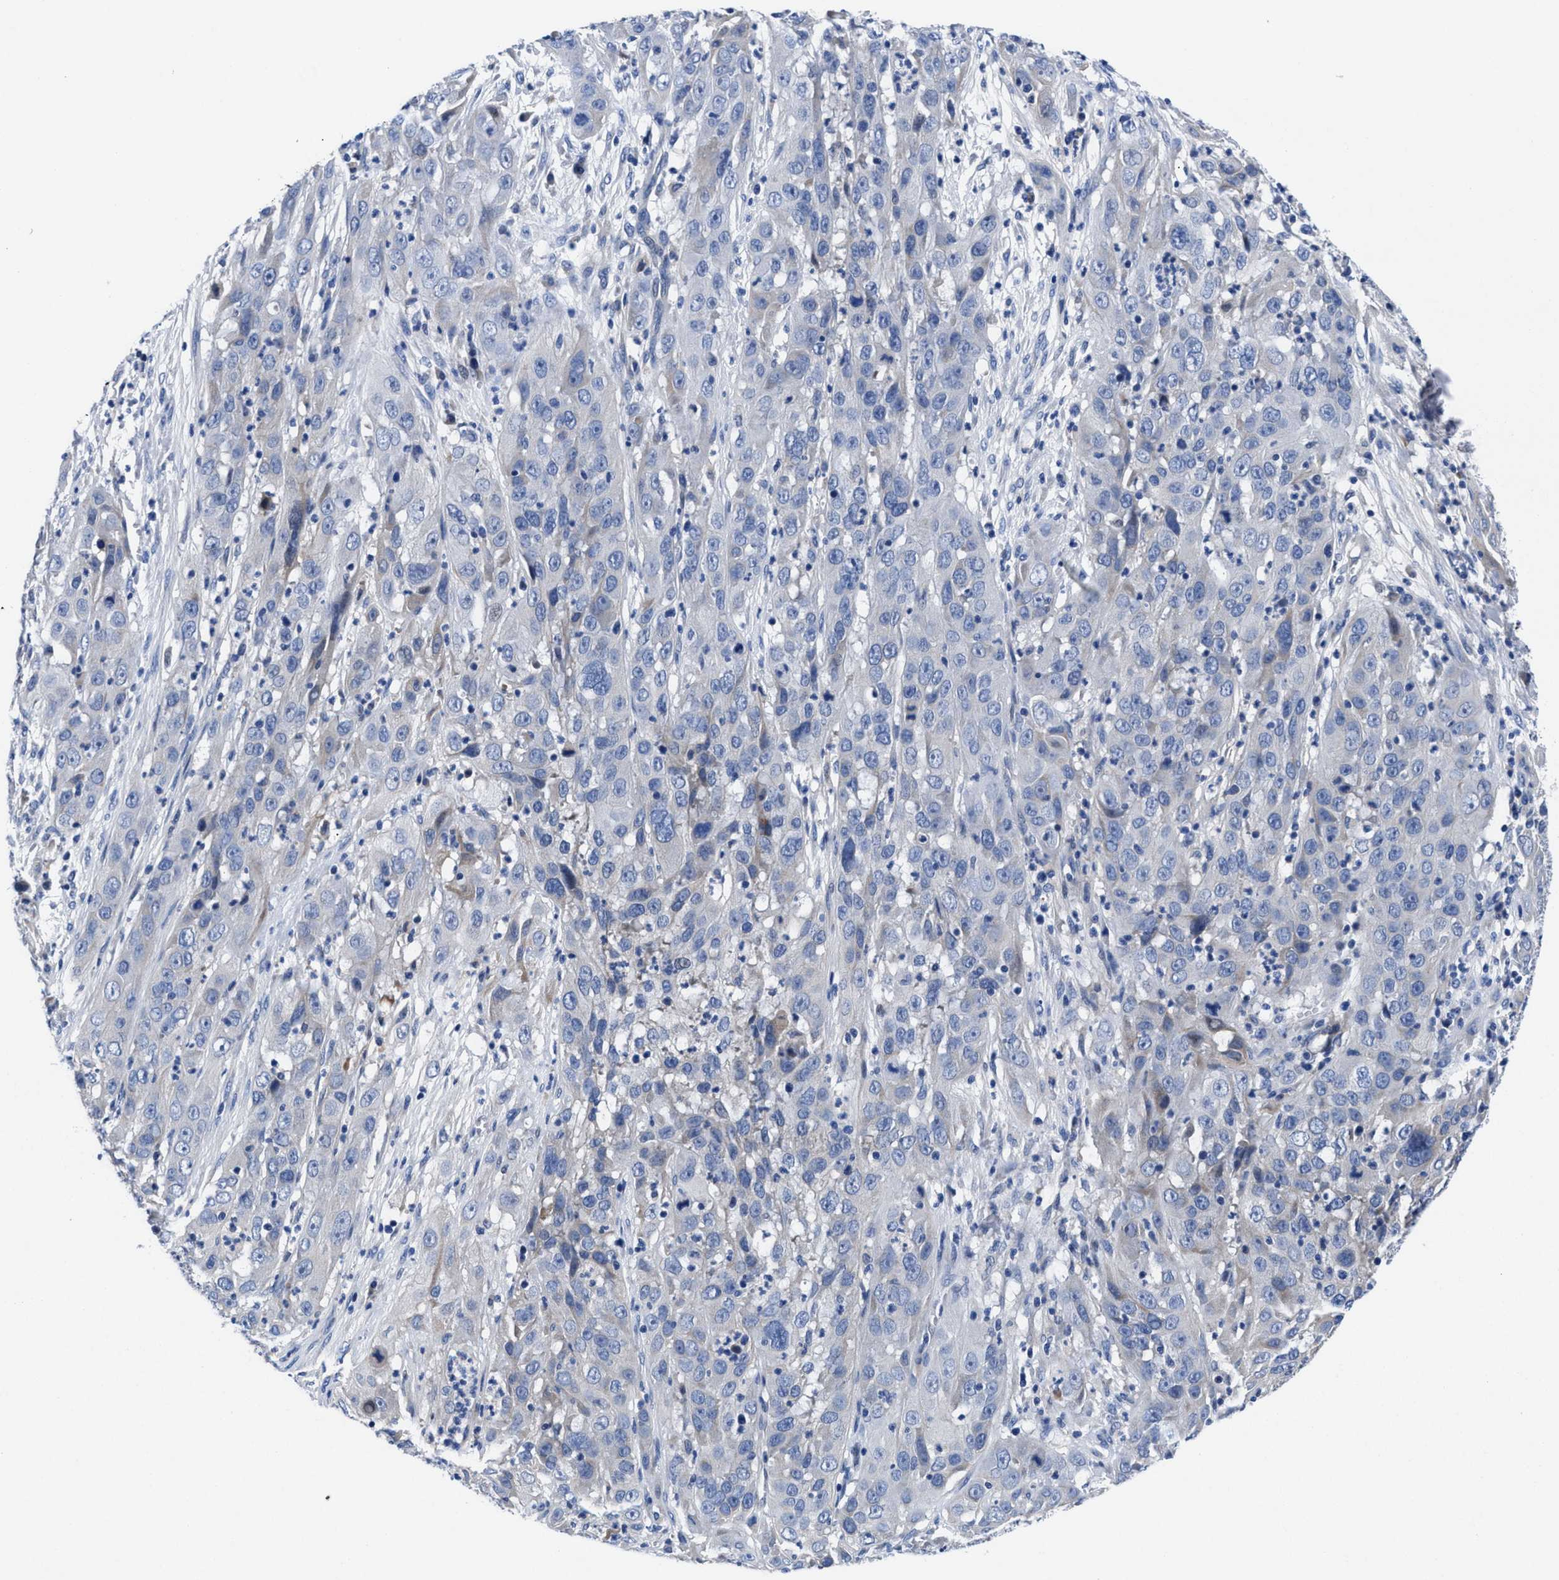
{"staining": {"intensity": "negative", "quantity": "none", "location": "none"}, "tissue": "cervical cancer", "cell_type": "Tumor cells", "image_type": "cancer", "snomed": [{"axis": "morphology", "description": "Squamous cell carcinoma, NOS"}, {"axis": "topography", "description": "Cervix"}], "caption": "High magnification brightfield microscopy of cervical cancer (squamous cell carcinoma) stained with DAB (brown) and counterstained with hematoxylin (blue): tumor cells show no significant staining. (DAB immunohistochemistry, high magnification).", "gene": "DHRS13", "patient": {"sex": "female", "age": 32}}